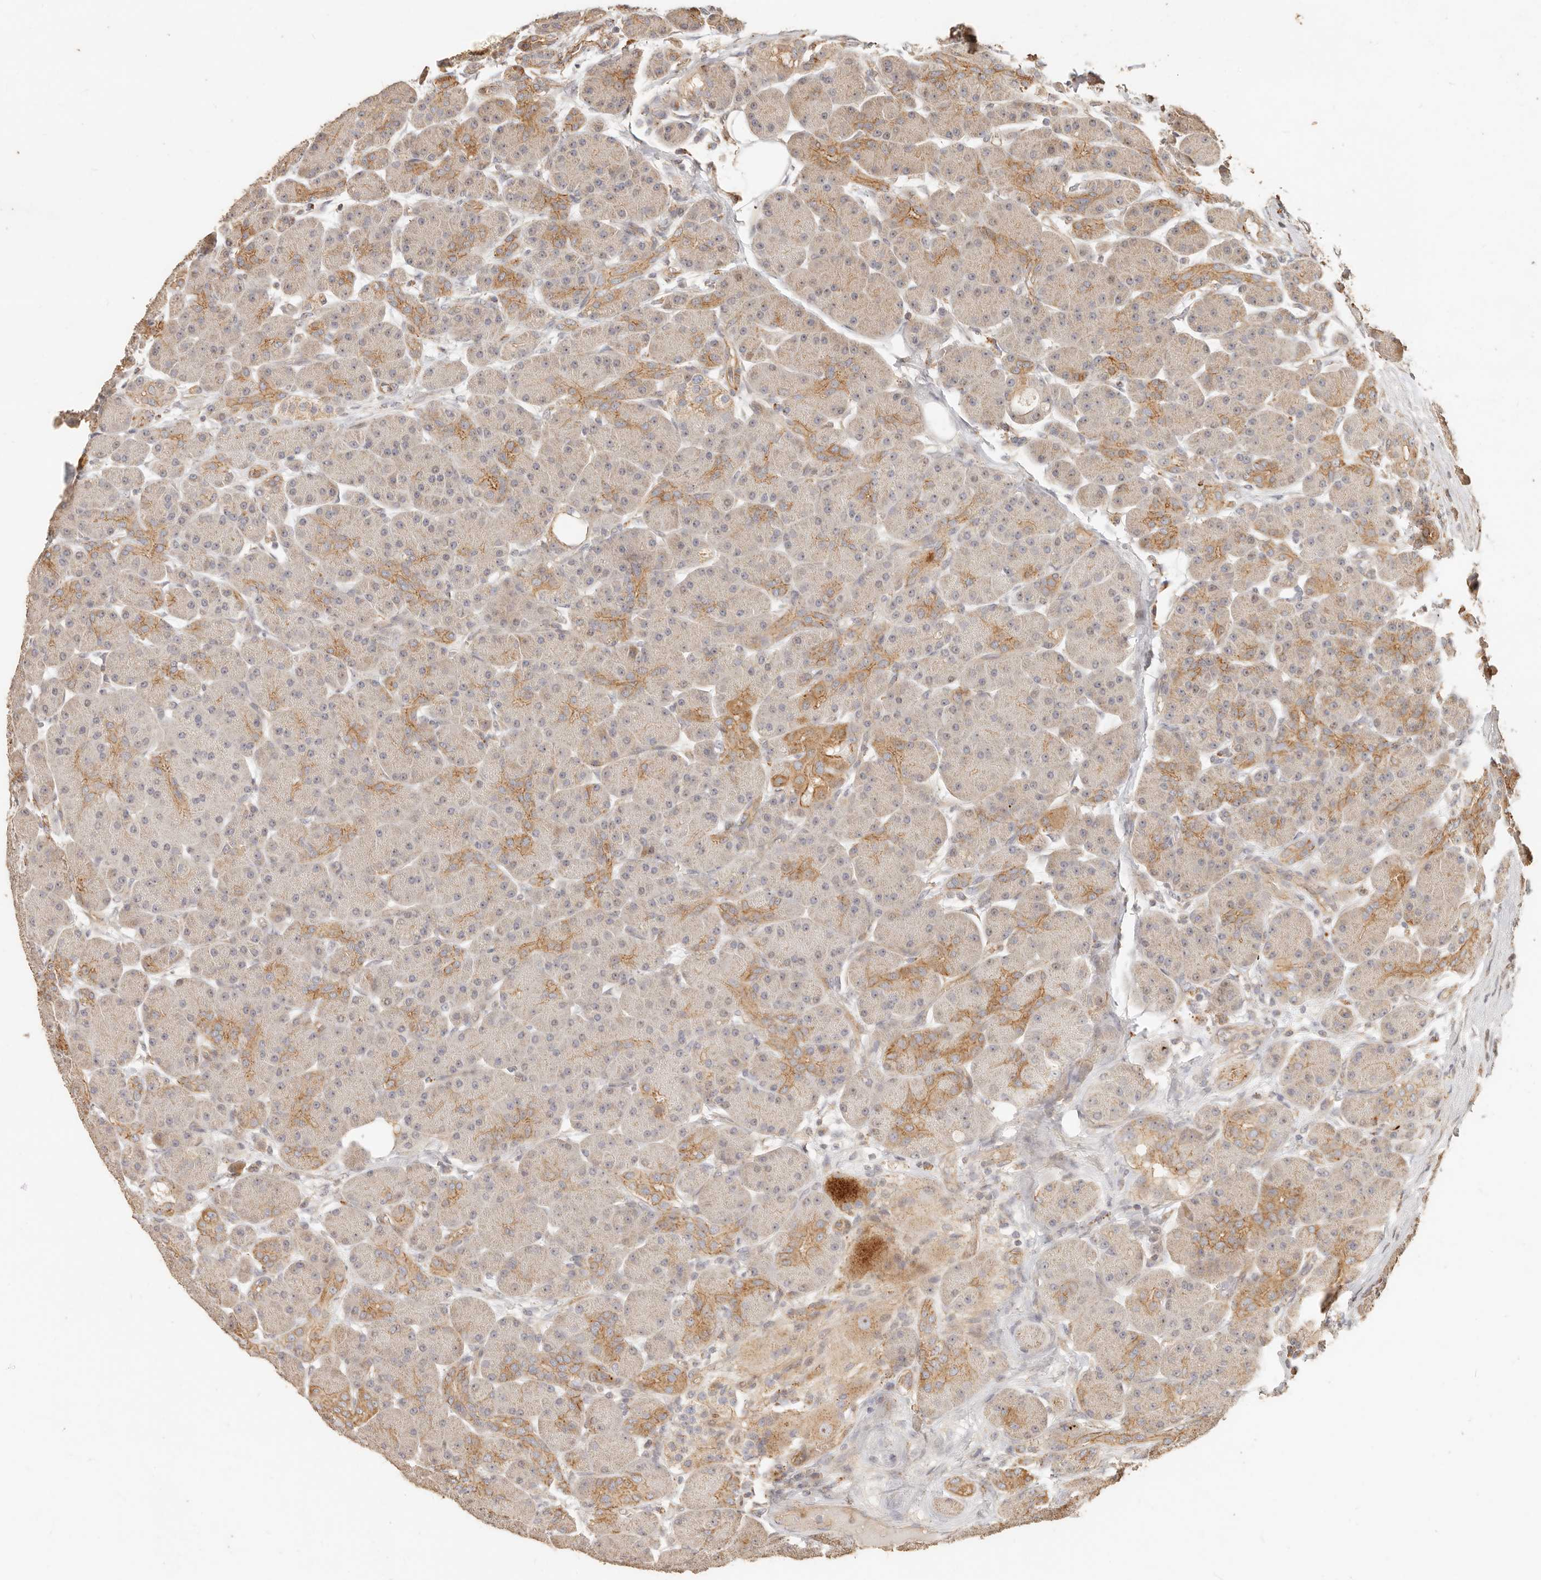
{"staining": {"intensity": "moderate", "quantity": "25%-75%", "location": "cytoplasmic/membranous,nuclear"}, "tissue": "pancreas", "cell_type": "Exocrine glandular cells", "image_type": "normal", "snomed": [{"axis": "morphology", "description": "Normal tissue, NOS"}, {"axis": "topography", "description": "Pancreas"}], "caption": "Moderate cytoplasmic/membranous,nuclear positivity for a protein is present in about 25%-75% of exocrine glandular cells of normal pancreas using IHC.", "gene": "PTPN22", "patient": {"sex": "male", "age": 63}}